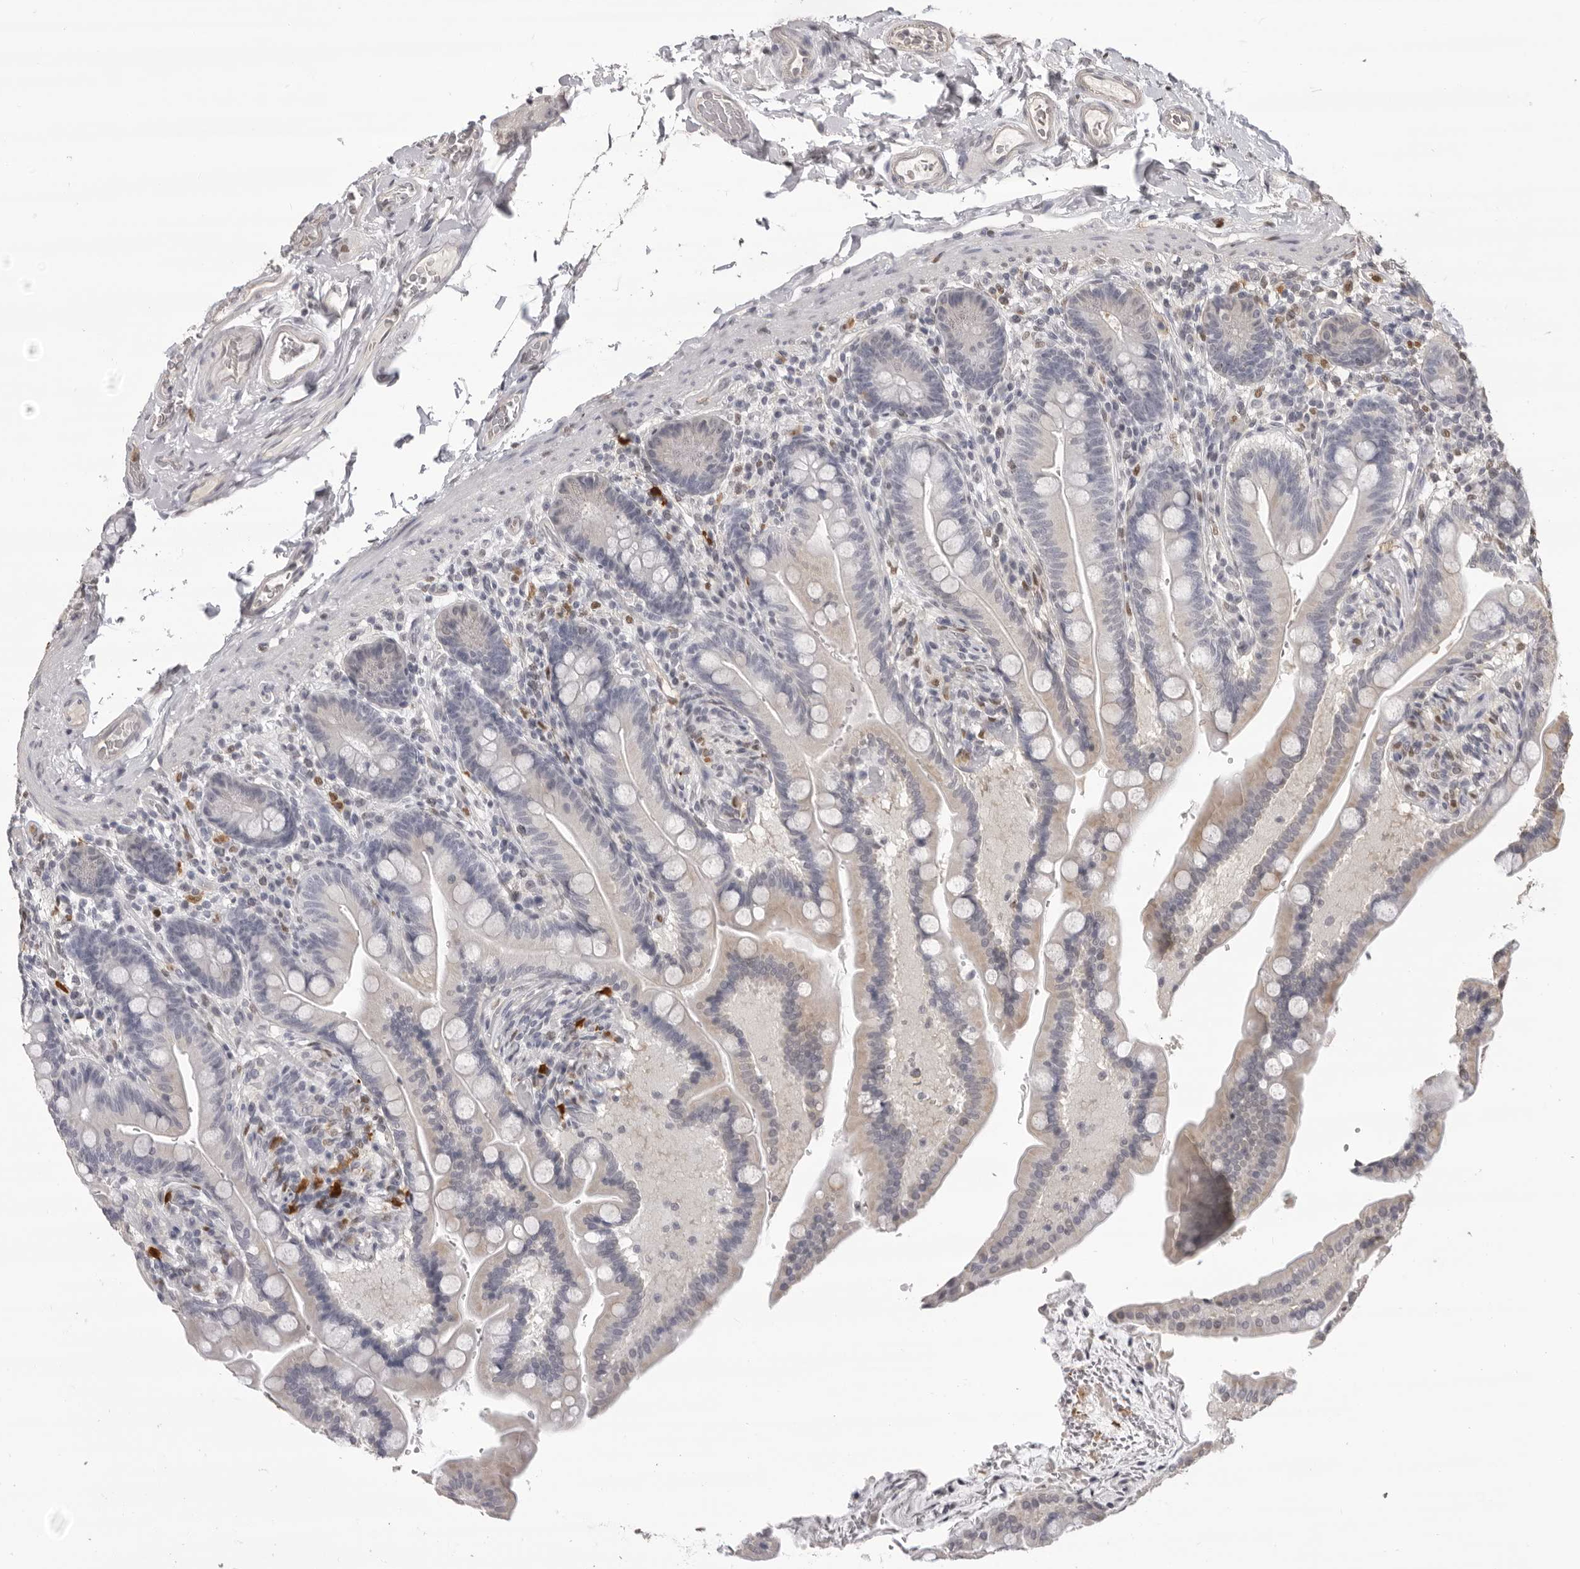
{"staining": {"intensity": "negative", "quantity": "none", "location": "none"}, "tissue": "colon", "cell_type": "Endothelial cells", "image_type": "normal", "snomed": [{"axis": "morphology", "description": "Normal tissue, NOS"}, {"axis": "topography", "description": "Smooth muscle"}, {"axis": "topography", "description": "Colon"}], "caption": "IHC photomicrograph of benign human colon stained for a protein (brown), which shows no positivity in endothelial cells.", "gene": "IL31", "patient": {"sex": "male", "age": 73}}